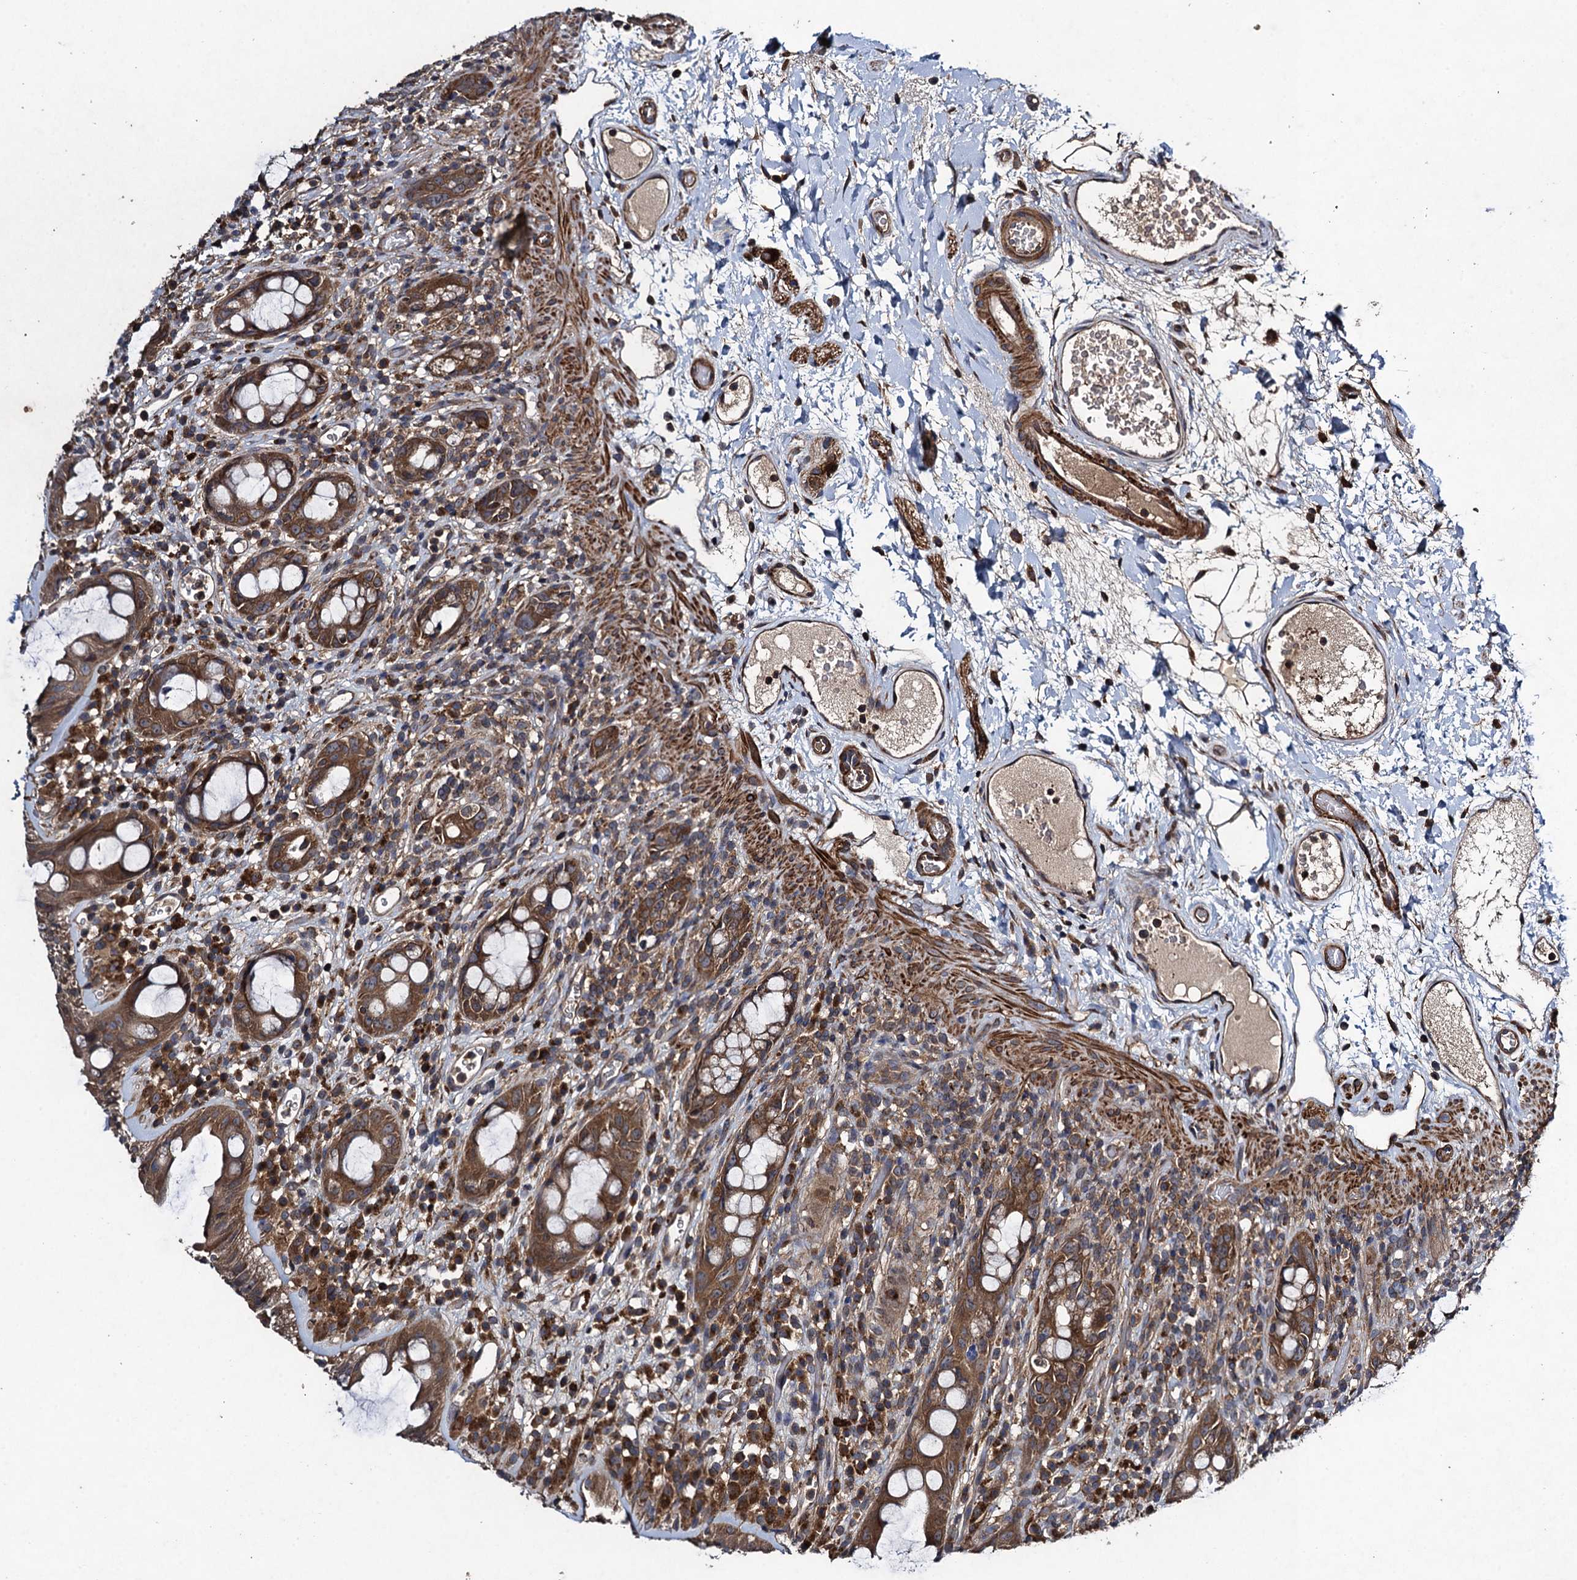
{"staining": {"intensity": "moderate", "quantity": ">75%", "location": "cytoplasmic/membranous"}, "tissue": "rectum", "cell_type": "Glandular cells", "image_type": "normal", "snomed": [{"axis": "morphology", "description": "Normal tissue, NOS"}, {"axis": "topography", "description": "Rectum"}], "caption": "Immunohistochemical staining of normal rectum displays medium levels of moderate cytoplasmic/membranous expression in approximately >75% of glandular cells. (Stains: DAB (3,3'-diaminobenzidine) in brown, nuclei in blue, Microscopy: brightfield microscopy at high magnification).", "gene": "CNTN5", "patient": {"sex": "female", "age": 57}}